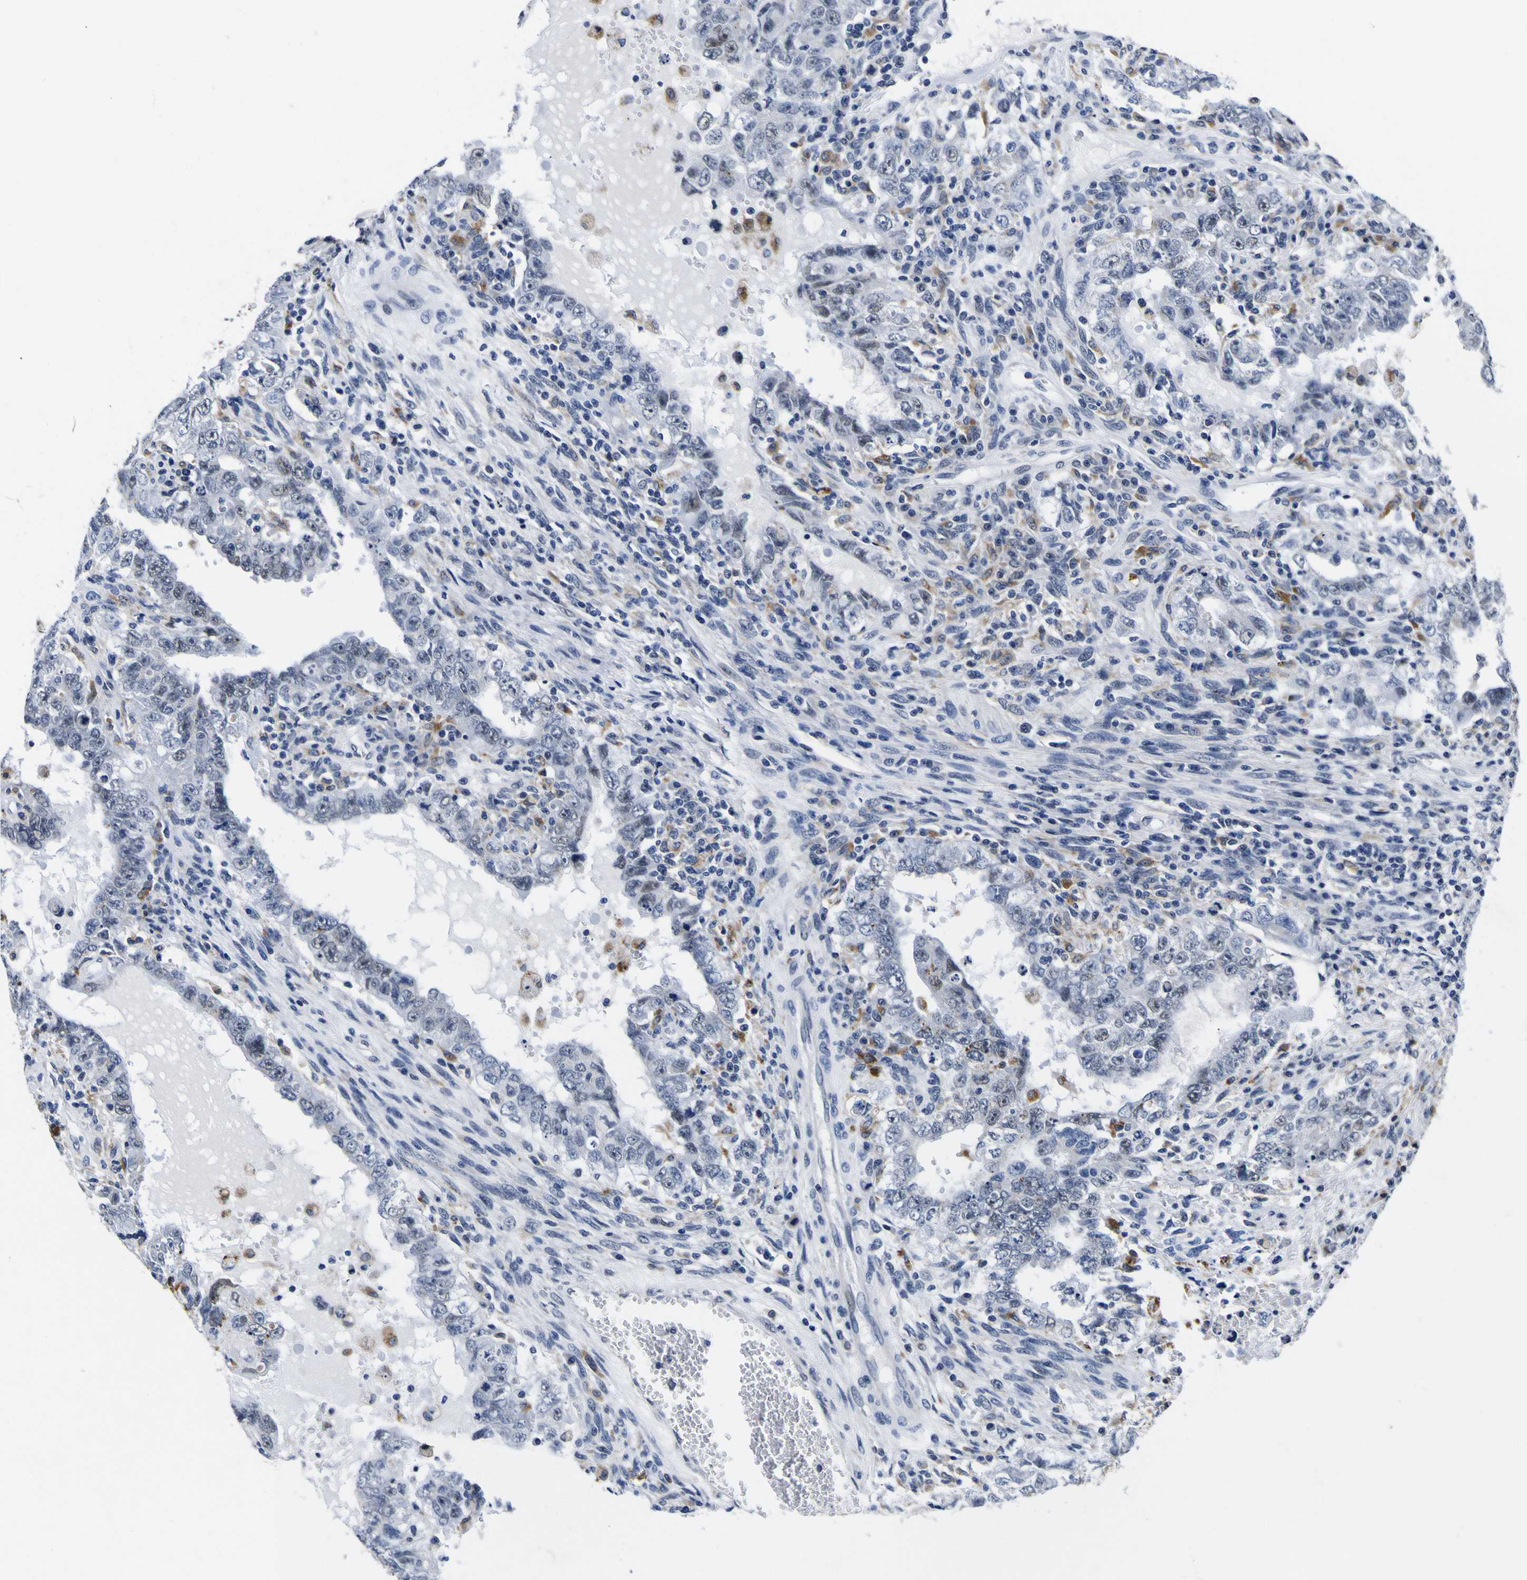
{"staining": {"intensity": "negative", "quantity": "none", "location": "none"}, "tissue": "testis cancer", "cell_type": "Tumor cells", "image_type": "cancer", "snomed": [{"axis": "morphology", "description": "Carcinoma, Embryonal, NOS"}, {"axis": "topography", "description": "Testis"}], "caption": "The immunohistochemistry photomicrograph has no significant expression in tumor cells of testis cancer (embryonal carcinoma) tissue. The staining is performed using DAB (3,3'-diaminobenzidine) brown chromogen with nuclei counter-stained in using hematoxylin.", "gene": "IGFLR1", "patient": {"sex": "male", "age": 26}}